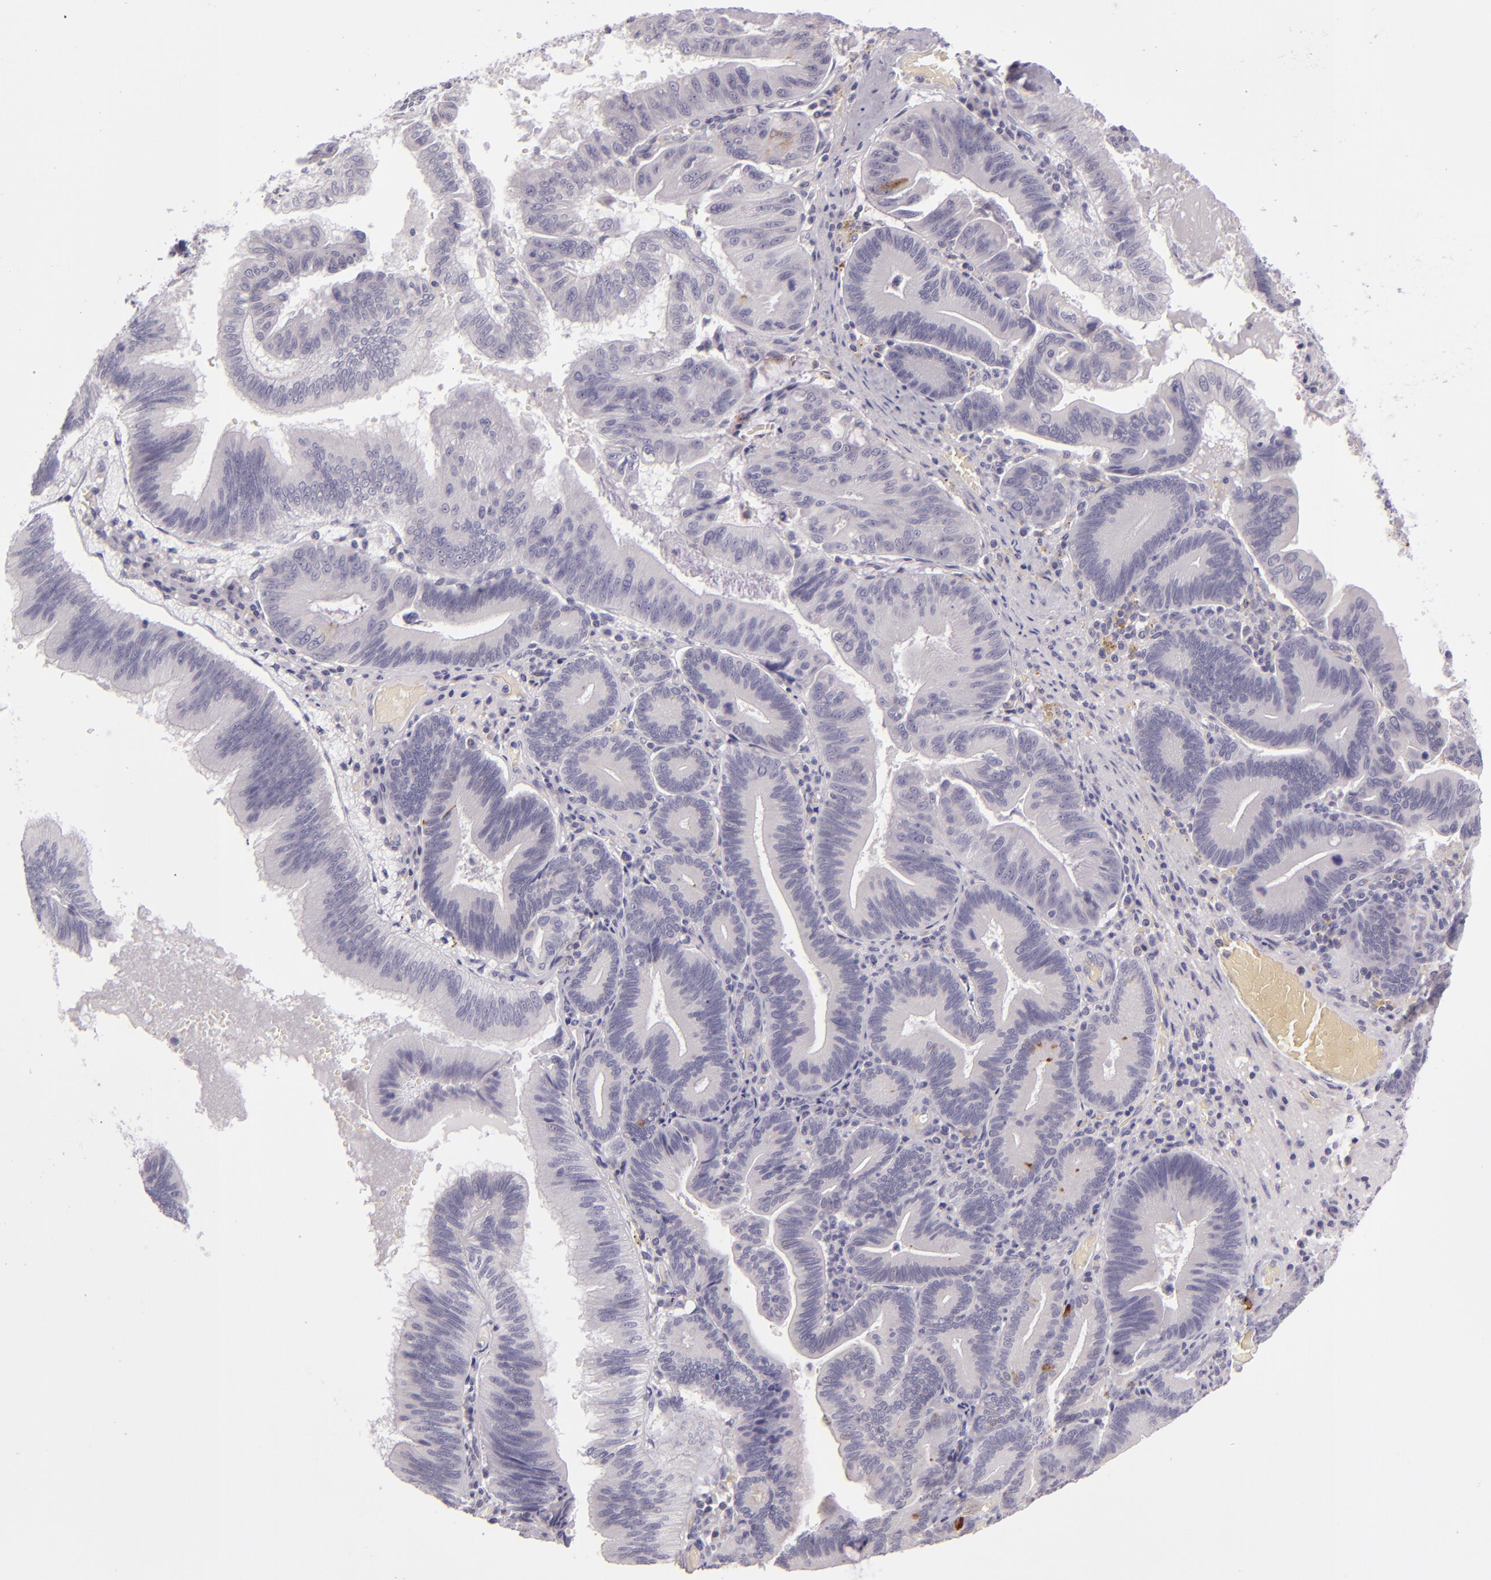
{"staining": {"intensity": "negative", "quantity": "none", "location": "none"}, "tissue": "pancreatic cancer", "cell_type": "Tumor cells", "image_type": "cancer", "snomed": [{"axis": "morphology", "description": "Adenocarcinoma, NOS"}, {"axis": "topography", "description": "Pancreas"}], "caption": "Adenocarcinoma (pancreatic) was stained to show a protein in brown. There is no significant staining in tumor cells. Brightfield microscopy of immunohistochemistry (IHC) stained with DAB (3,3'-diaminobenzidine) (brown) and hematoxylin (blue), captured at high magnification.", "gene": "SNCB", "patient": {"sex": "male", "age": 82}}